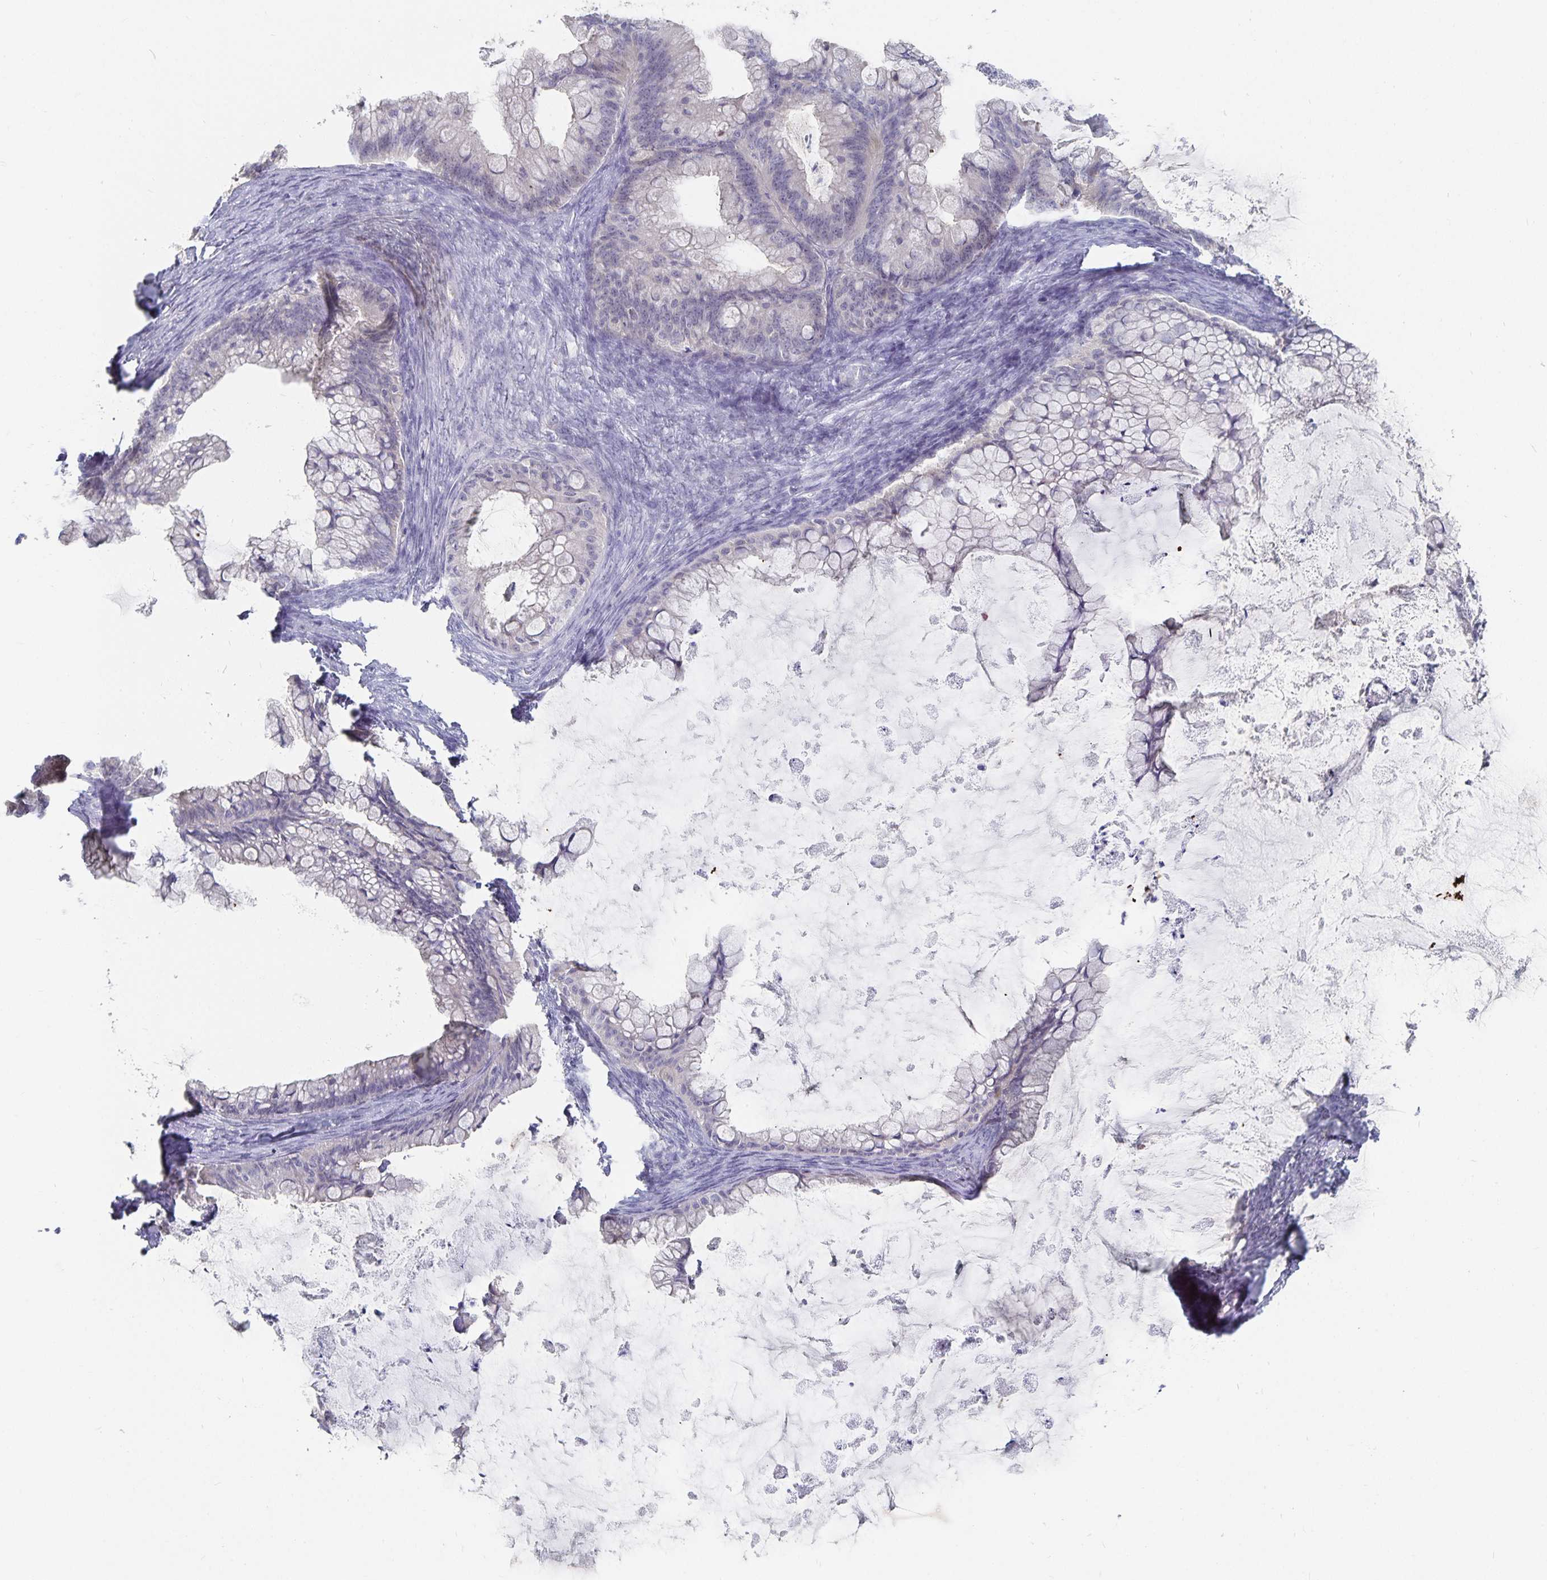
{"staining": {"intensity": "negative", "quantity": "none", "location": "none"}, "tissue": "ovarian cancer", "cell_type": "Tumor cells", "image_type": "cancer", "snomed": [{"axis": "morphology", "description": "Cystadenocarcinoma, mucinous, NOS"}, {"axis": "topography", "description": "Ovary"}], "caption": "This is an immunohistochemistry image of human ovarian cancer (mucinous cystadenocarcinoma). There is no expression in tumor cells.", "gene": "DNAH9", "patient": {"sex": "female", "age": 35}}